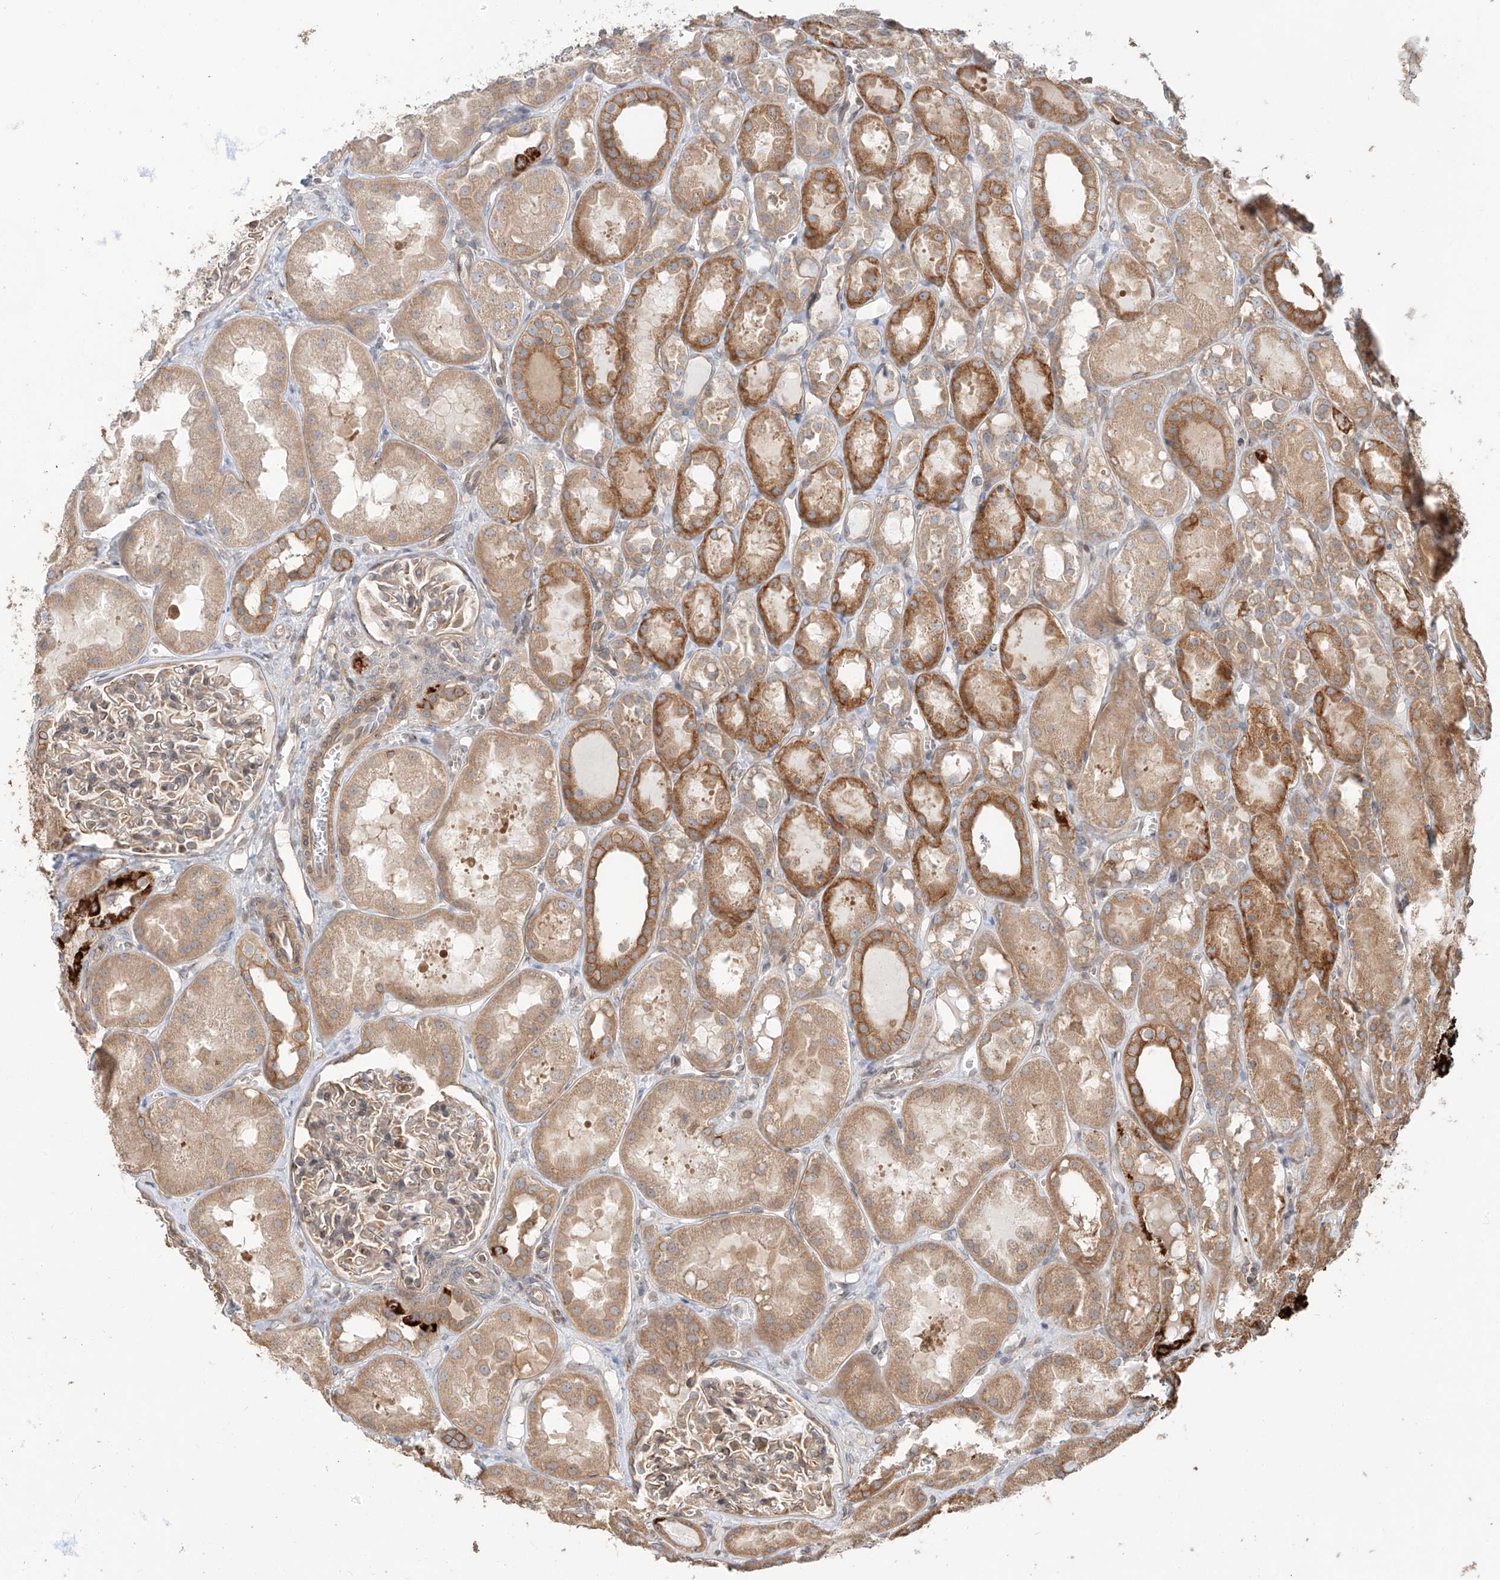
{"staining": {"intensity": "weak", "quantity": "25%-75%", "location": "cytoplasmic/membranous"}, "tissue": "kidney", "cell_type": "Cells in glomeruli", "image_type": "normal", "snomed": [{"axis": "morphology", "description": "Normal tissue, NOS"}, {"axis": "topography", "description": "Kidney"}], "caption": "Immunohistochemistry (IHC) micrograph of benign human kidney stained for a protein (brown), which reveals low levels of weak cytoplasmic/membranous expression in approximately 25%-75% of cells in glomeruli.", "gene": "CEP162", "patient": {"sex": "male", "age": 16}}